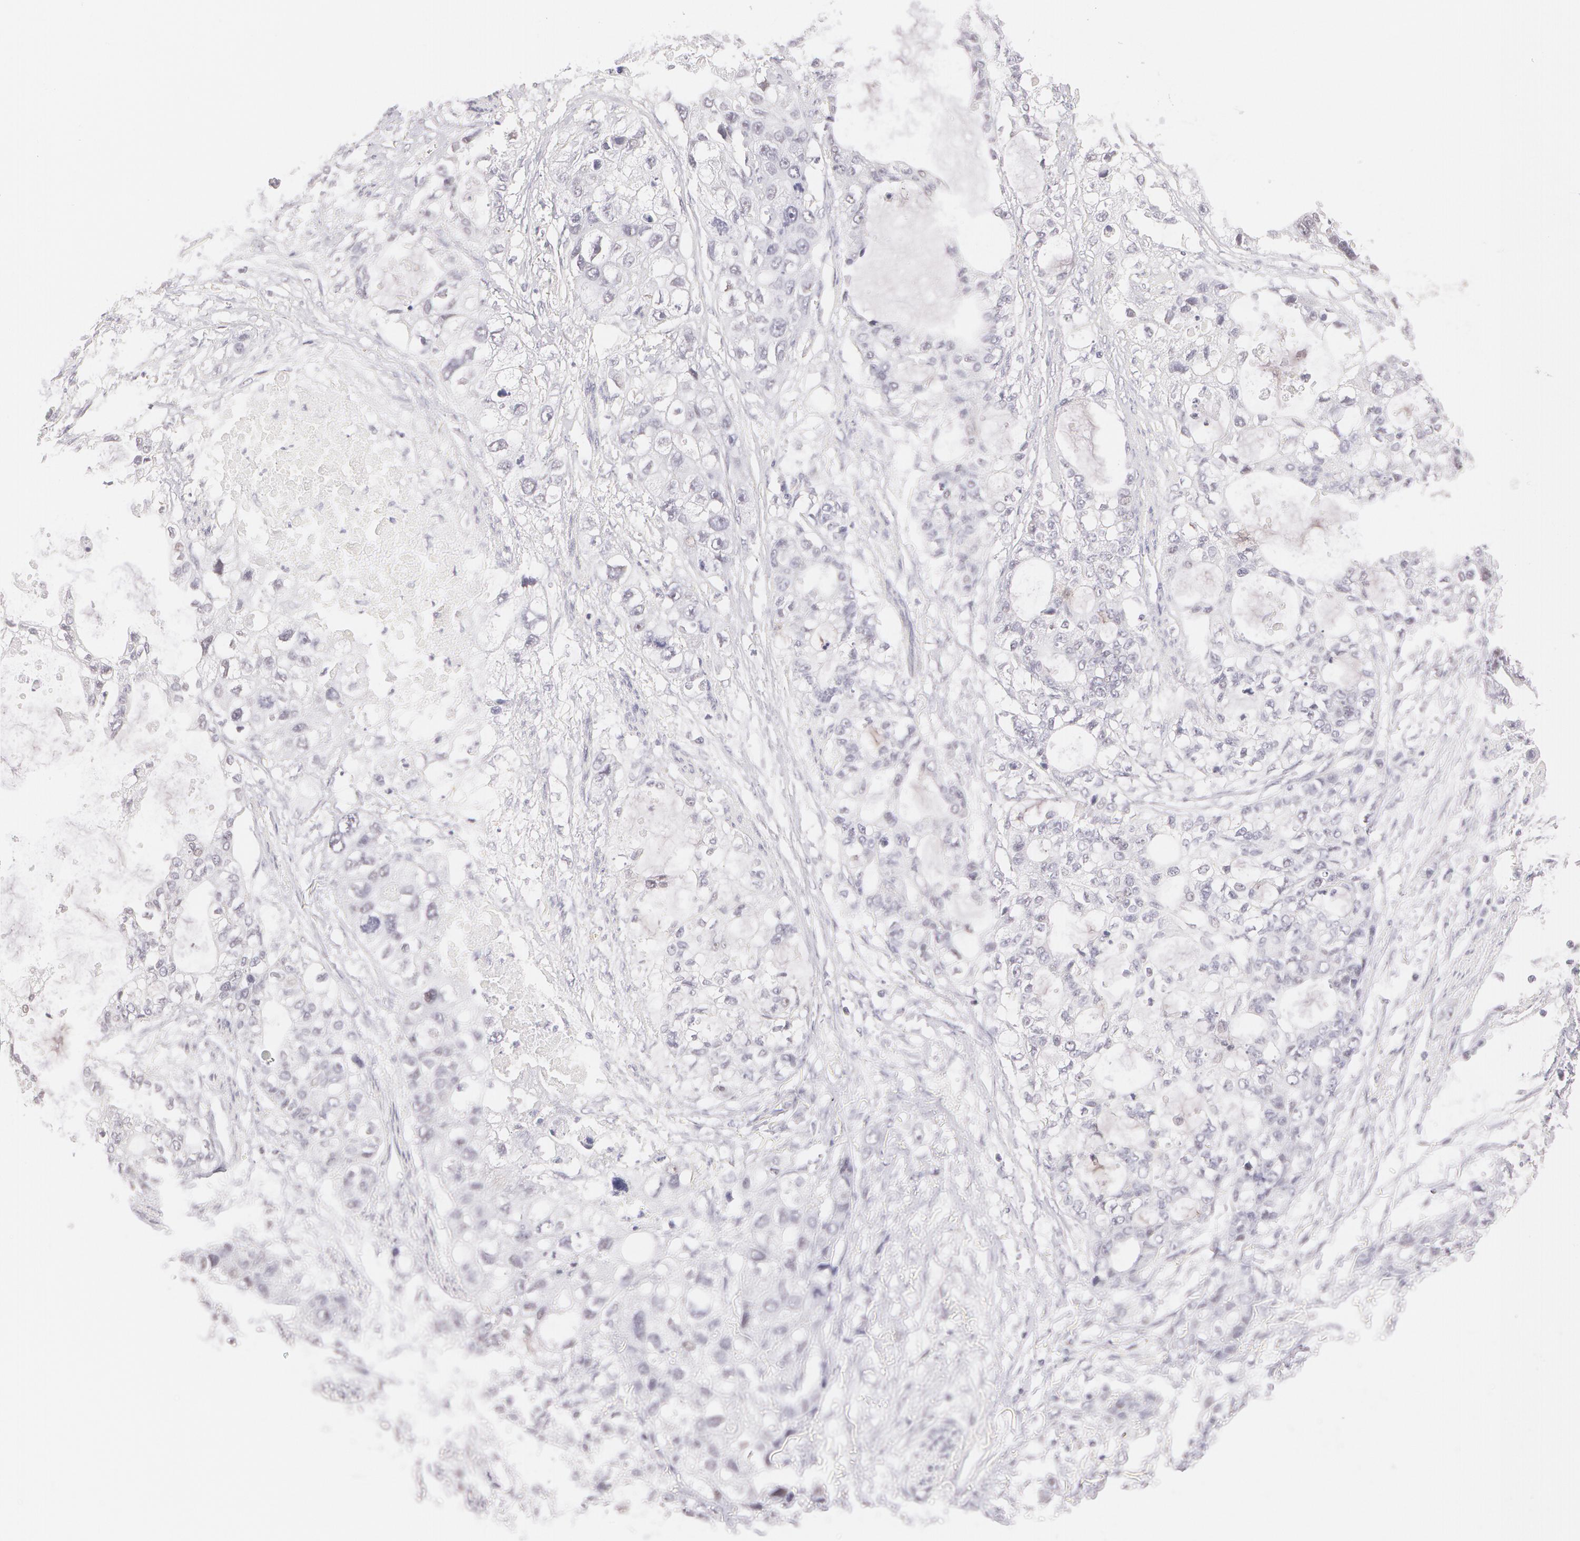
{"staining": {"intensity": "negative", "quantity": "none", "location": "none"}, "tissue": "stomach cancer", "cell_type": "Tumor cells", "image_type": "cancer", "snomed": [{"axis": "morphology", "description": "Adenocarcinoma, NOS"}, {"axis": "topography", "description": "Stomach, upper"}], "caption": "High magnification brightfield microscopy of stomach cancer stained with DAB (brown) and counterstained with hematoxylin (blue): tumor cells show no significant positivity.", "gene": "ZNF597", "patient": {"sex": "female", "age": 52}}